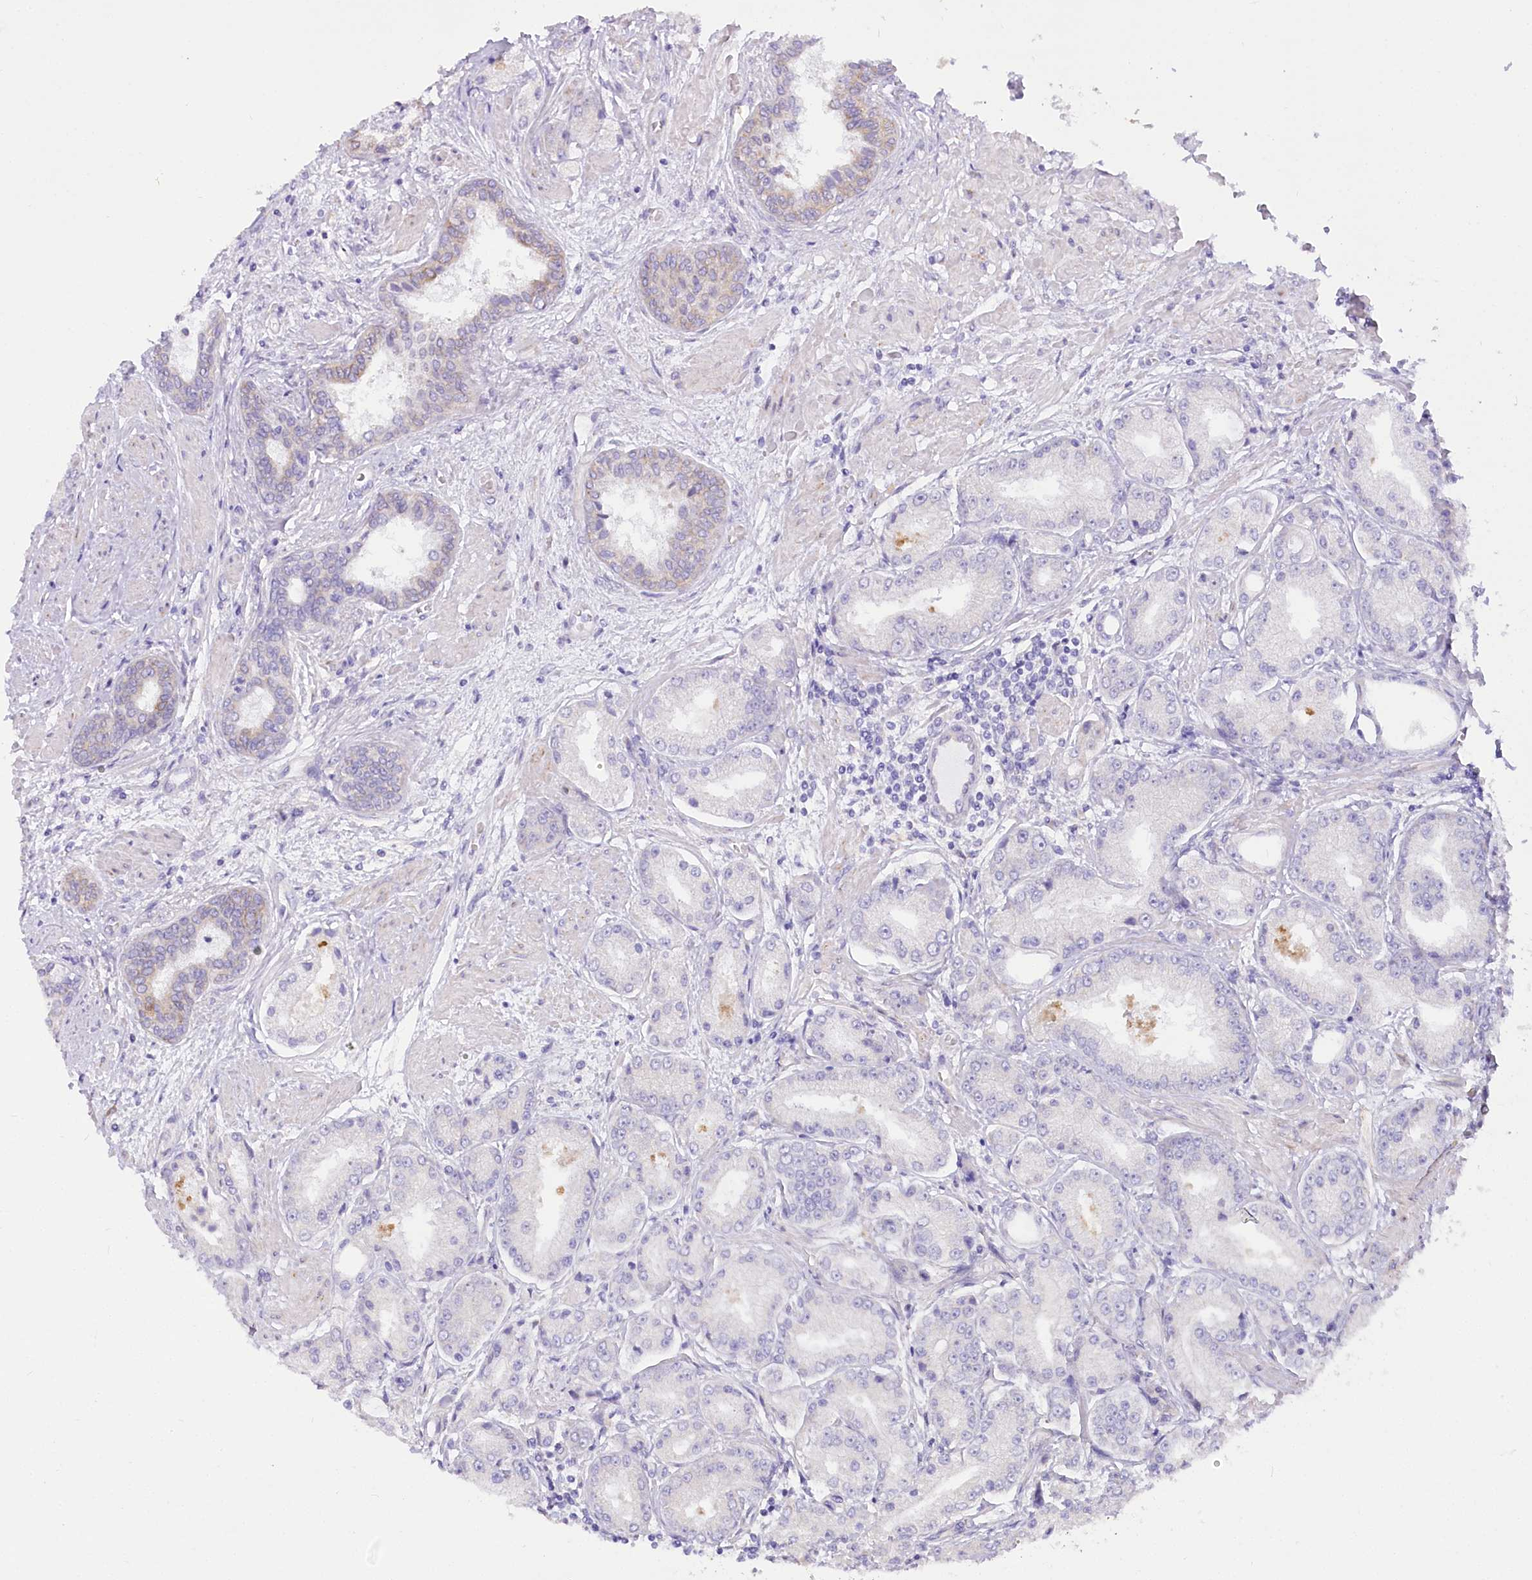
{"staining": {"intensity": "negative", "quantity": "none", "location": "none"}, "tissue": "prostate cancer", "cell_type": "Tumor cells", "image_type": "cancer", "snomed": [{"axis": "morphology", "description": "Adenocarcinoma, High grade"}, {"axis": "topography", "description": "Prostate"}], "caption": "Tumor cells show no significant protein expression in prostate adenocarcinoma (high-grade).", "gene": "STT3B", "patient": {"sex": "male", "age": 59}}